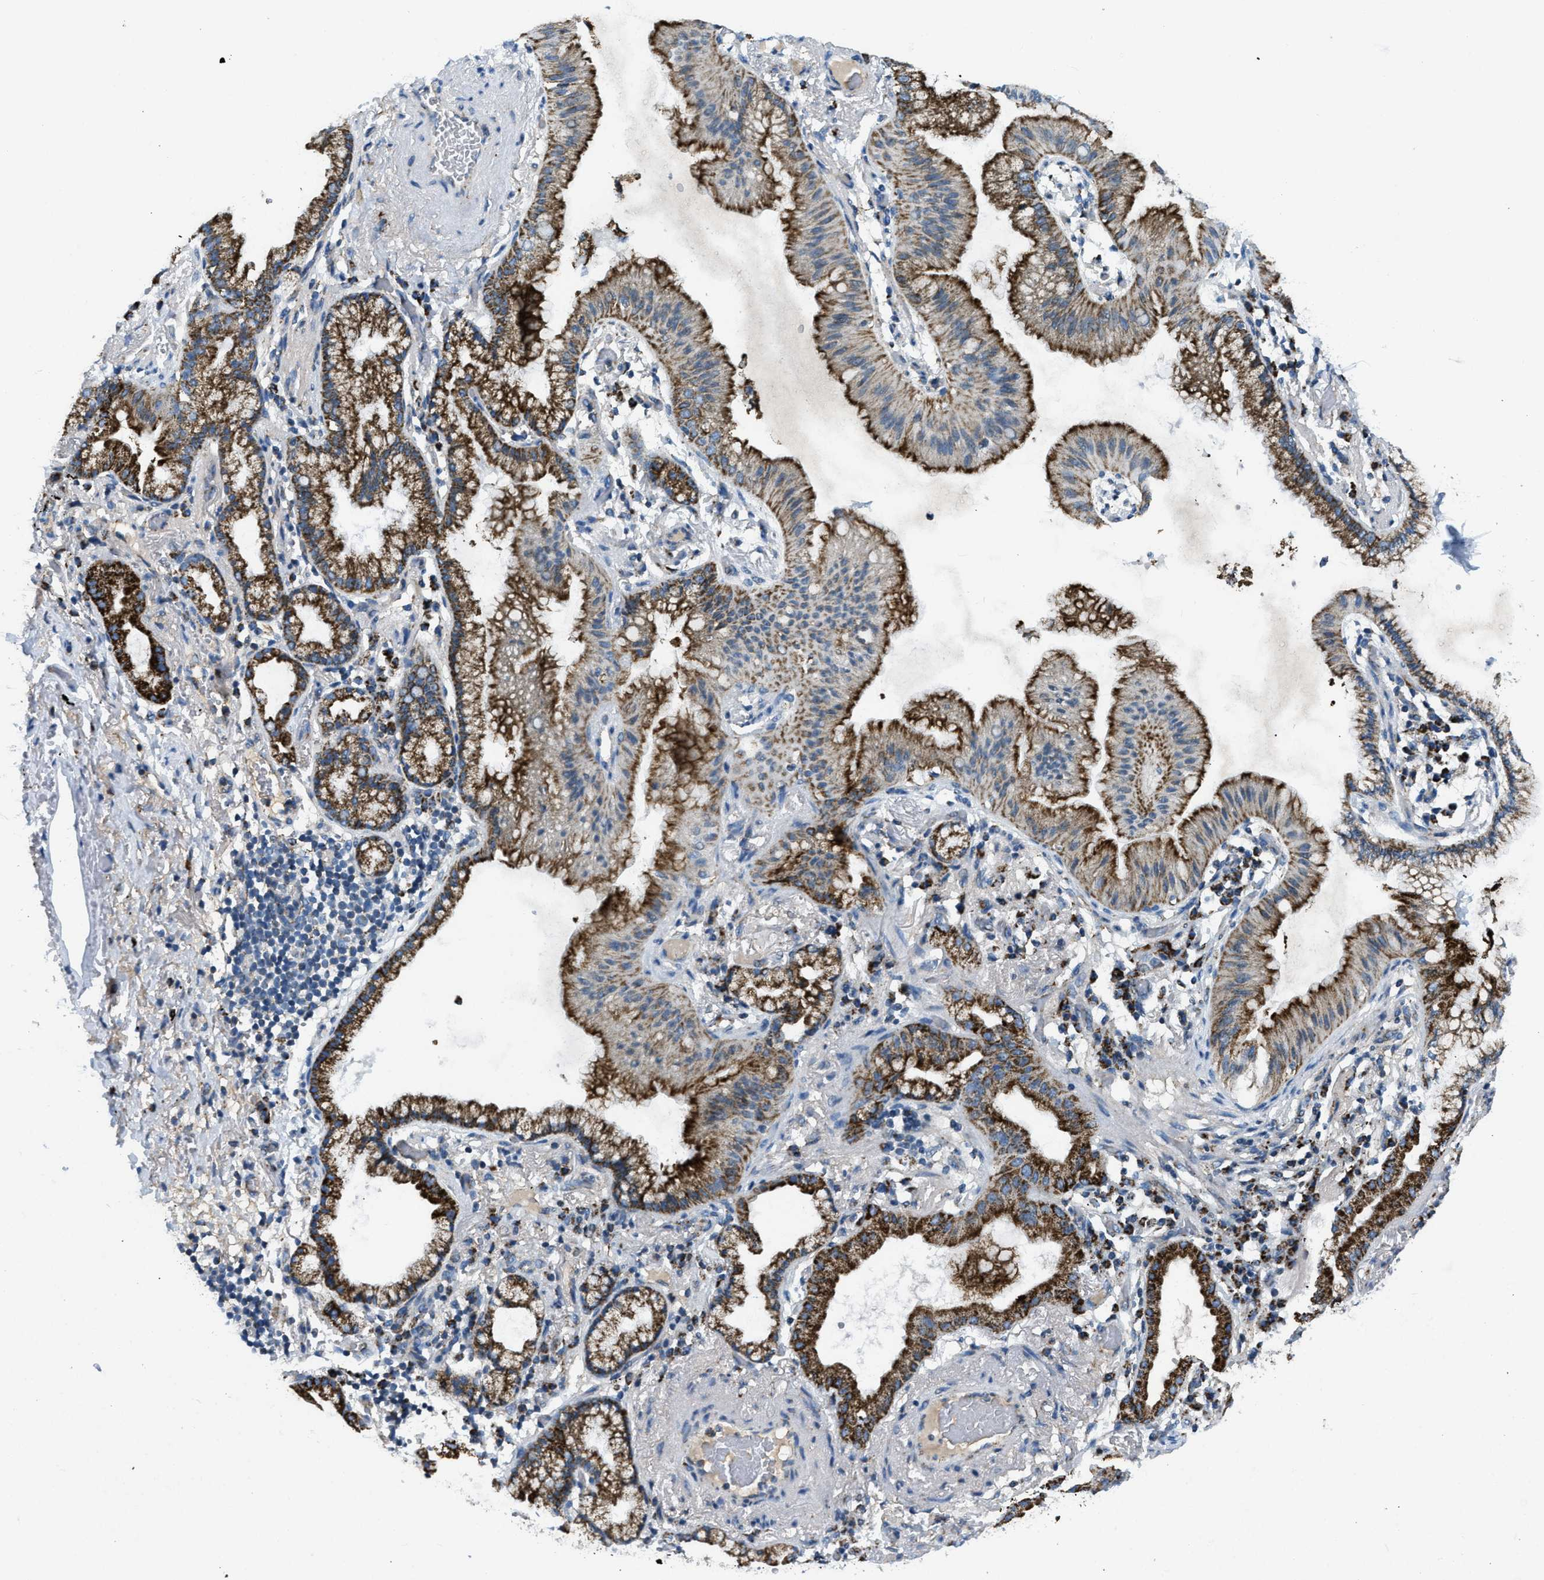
{"staining": {"intensity": "strong", "quantity": ">75%", "location": "cytoplasmic/membranous"}, "tissue": "lung cancer", "cell_type": "Tumor cells", "image_type": "cancer", "snomed": [{"axis": "morphology", "description": "Normal tissue, NOS"}, {"axis": "morphology", "description": "Adenocarcinoma, NOS"}, {"axis": "topography", "description": "Bronchus"}, {"axis": "topography", "description": "Lung"}], "caption": "A photomicrograph showing strong cytoplasmic/membranous positivity in about >75% of tumor cells in lung cancer, as visualized by brown immunohistochemical staining.", "gene": "ACADVL", "patient": {"sex": "female", "age": 70}}